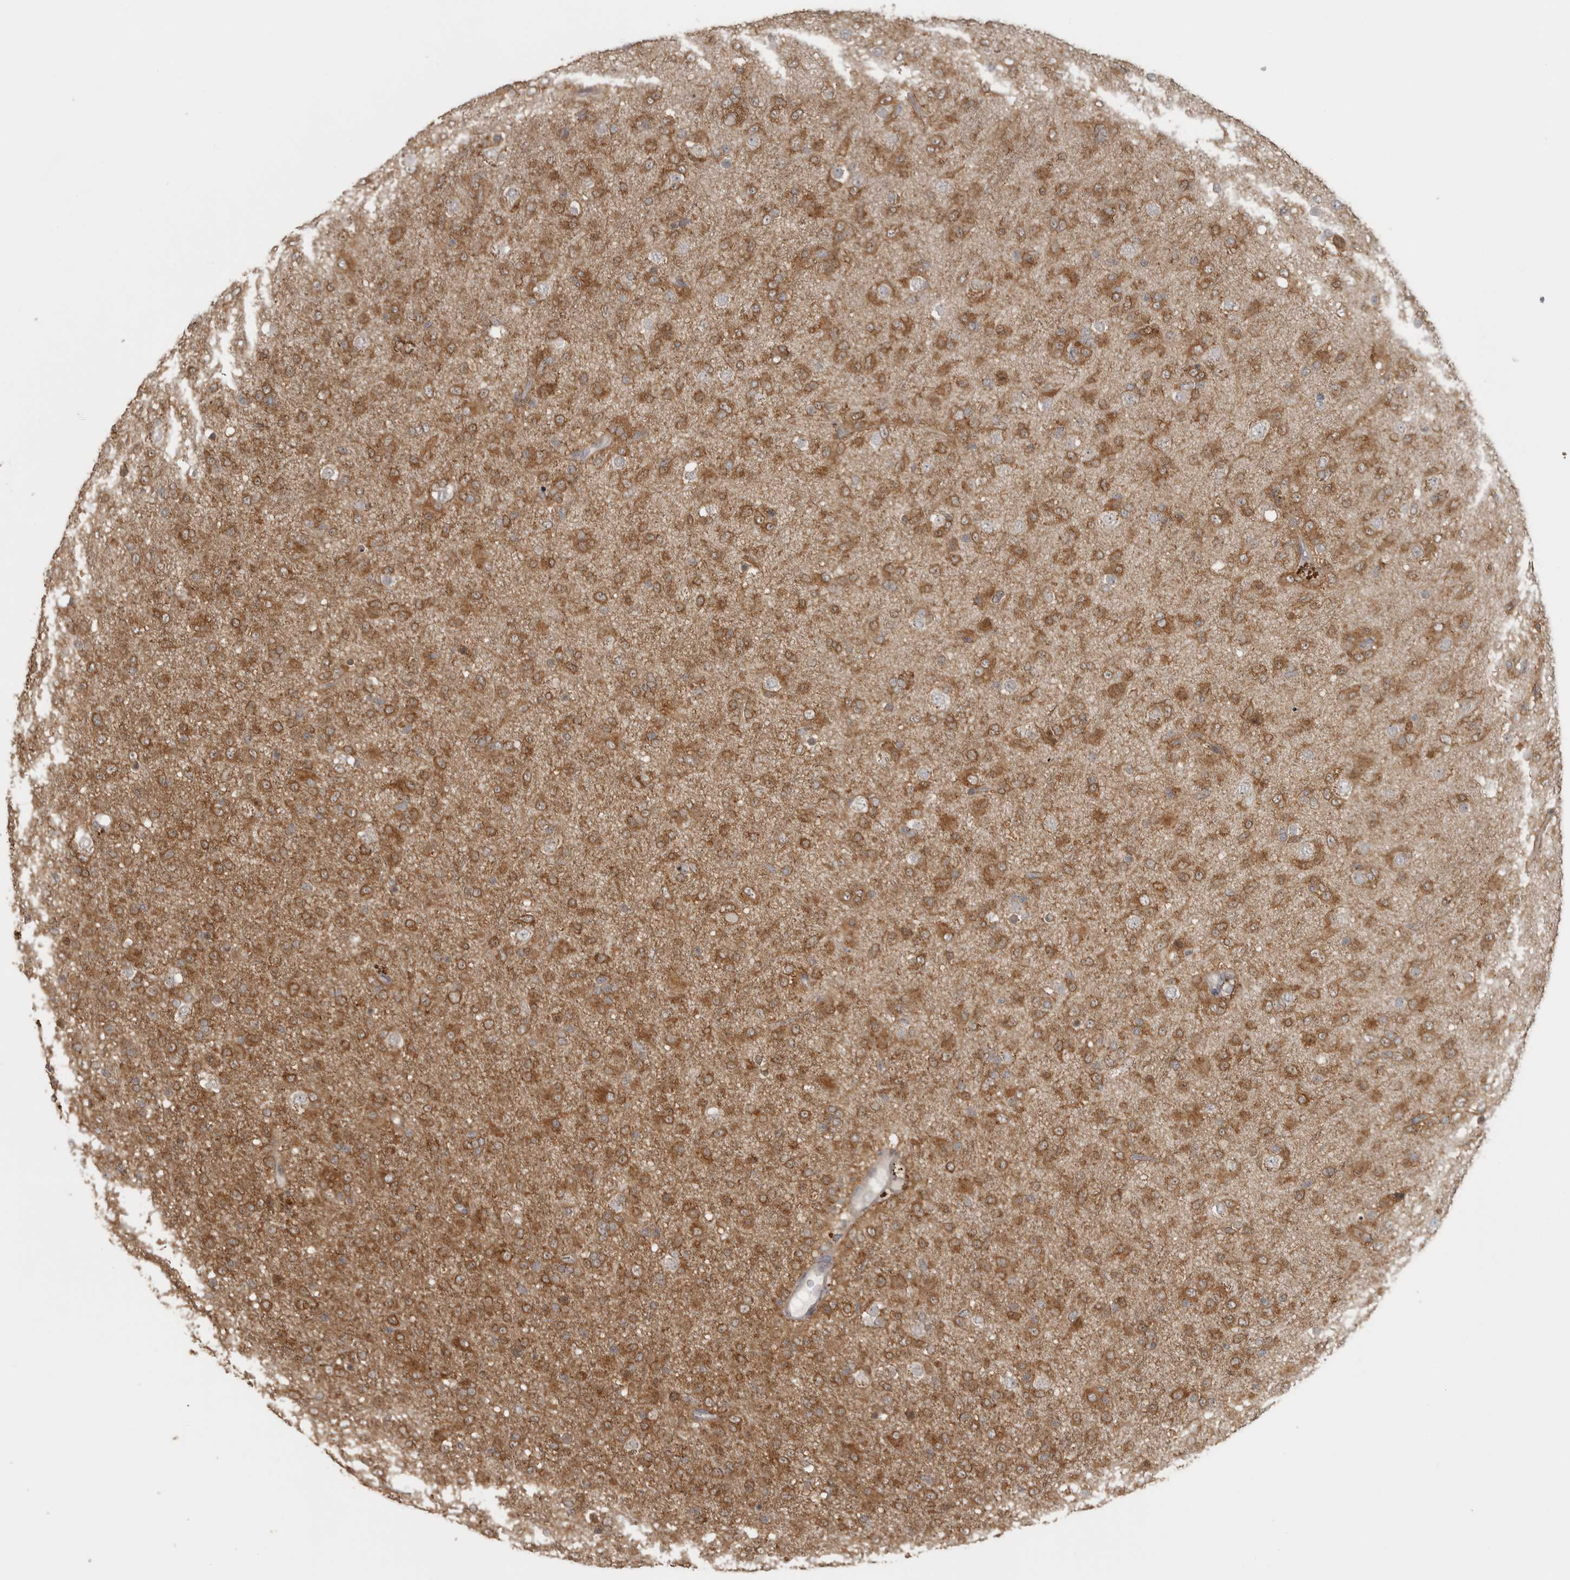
{"staining": {"intensity": "moderate", "quantity": ">75%", "location": "cytoplasmic/membranous"}, "tissue": "glioma", "cell_type": "Tumor cells", "image_type": "cancer", "snomed": [{"axis": "morphology", "description": "Glioma, malignant, Low grade"}, {"axis": "topography", "description": "Brain"}], "caption": "The immunohistochemical stain shows moderate cytoplasmic/membranous expression in tumor cells of glioma tissue.", "gene": "LLGL1", "patient": {"sex": "male", "age": 65}}